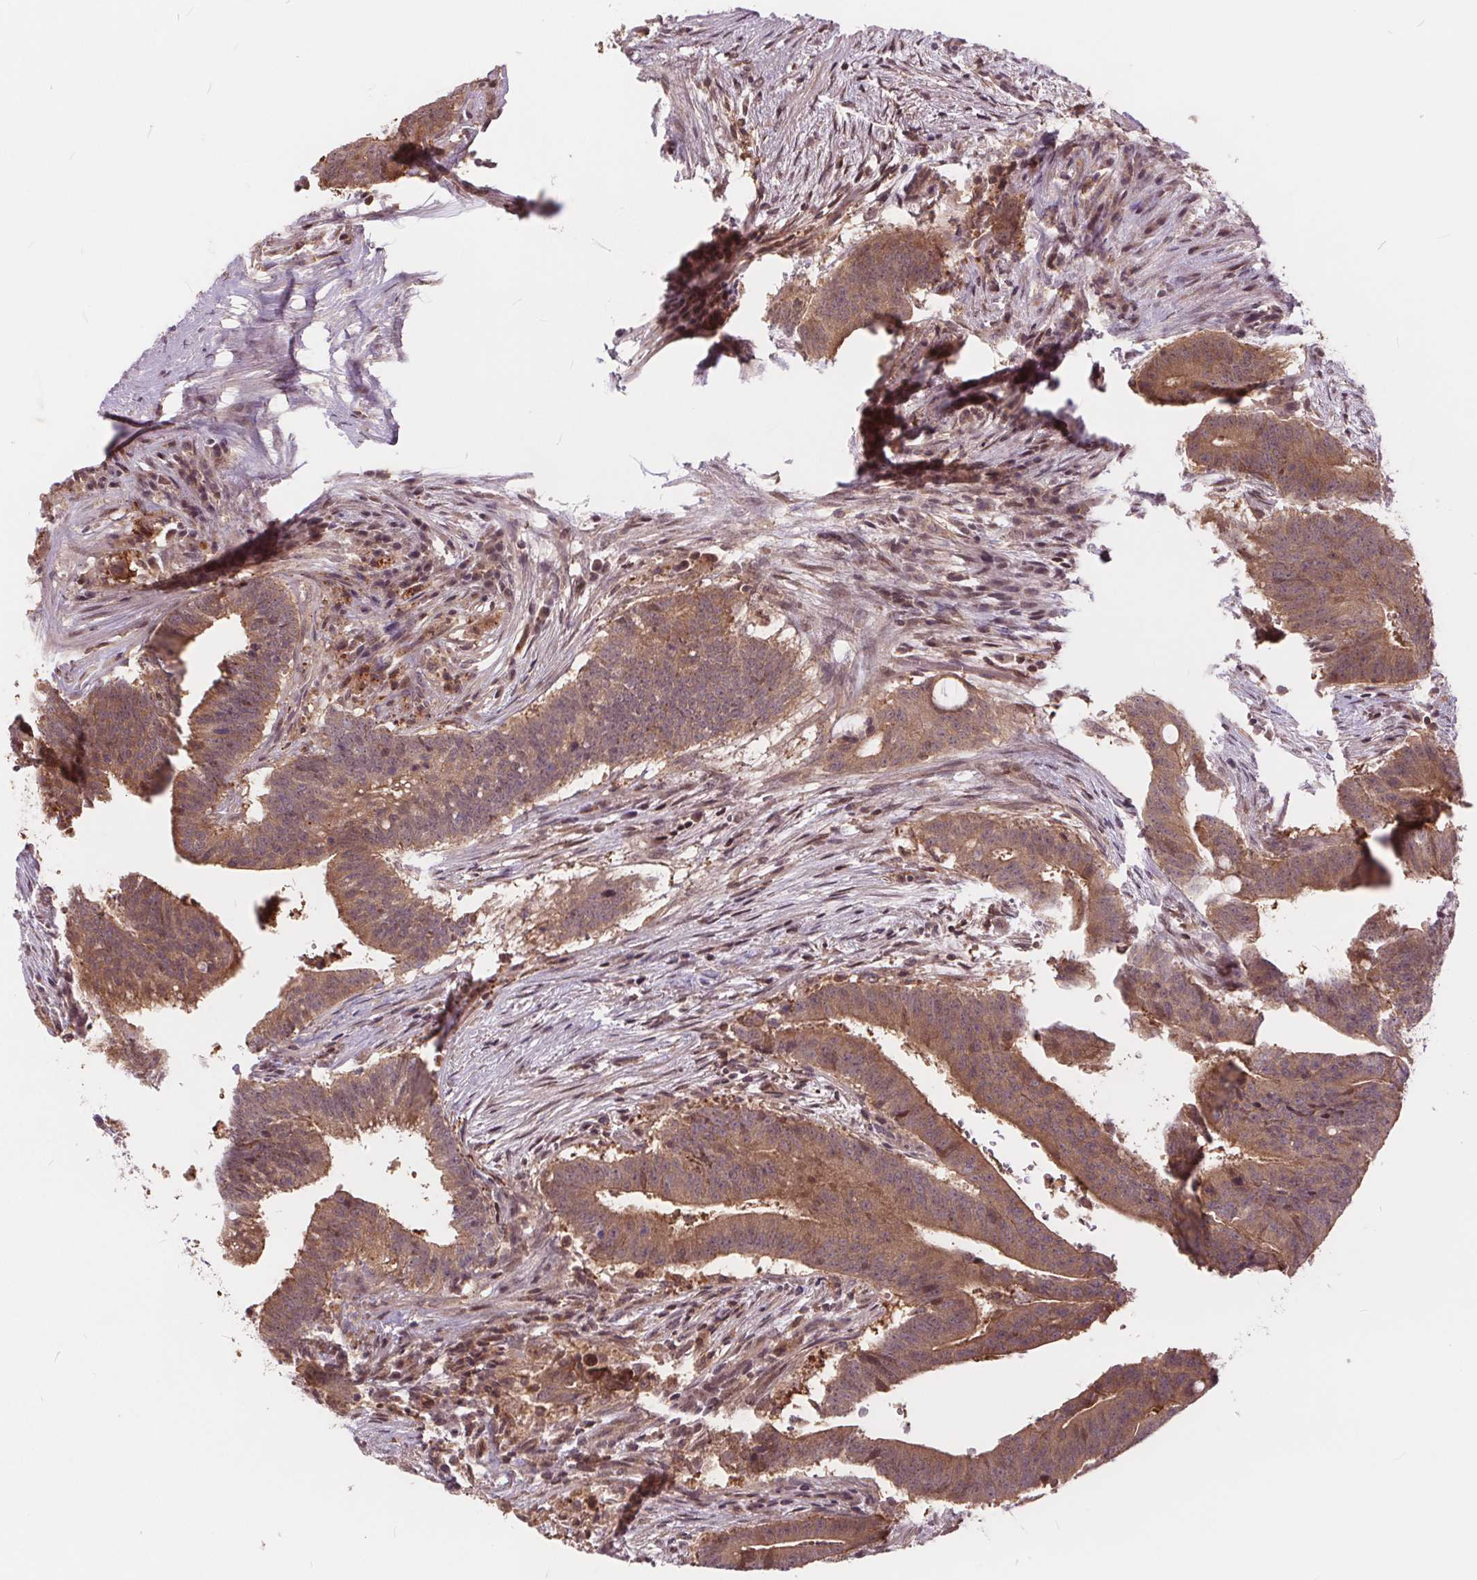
{"staining": {"intensity": "moderate", "quantity": ">75%", "location": "cytoplasmic/membranous"}, "tissue": "colorectal cancer", "cell_type": "Tumor cells", "image_type": "cancer", "snomed": [{"axis": "morphology", "description": "Adenocarcinoma, NOS"}, {"axis": "topography", "description": "Colon"}], "caption": "Protein staining by immunohistochemistry (IHC) demonstrates moderate cytoplasmic/membranous positivity in about >75% of tumor cells in colorectal cancer (adenocarcinoma).", "gene": "HIF1AN", "patient": {"sex": "female", "age": 43}}